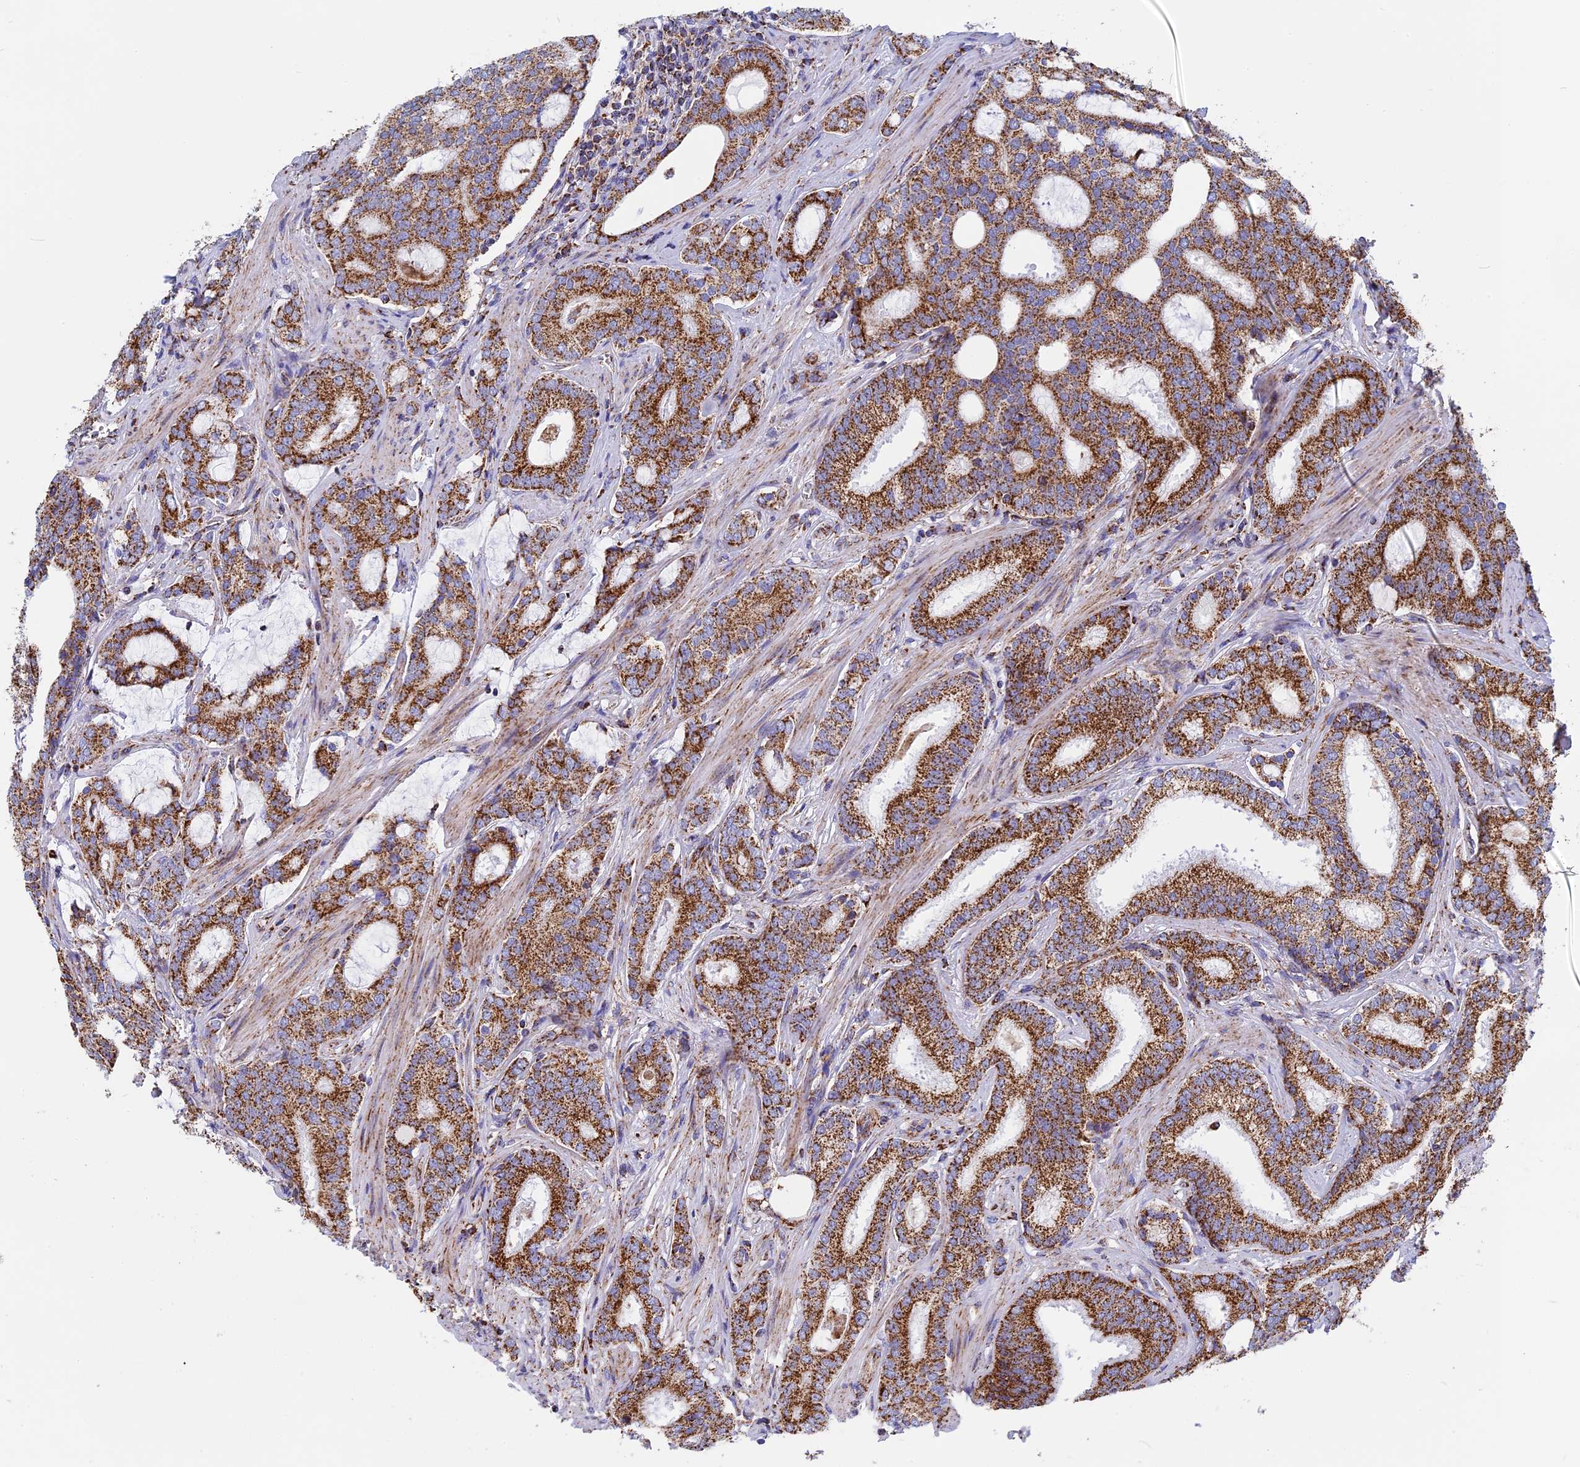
{"staining": {"intensity": "strong", "quantity": ">75%", "location": "cytoplasmic/membranous"}, "tissue": "prostate cancer", "cell_type": "Tumor cells", "image_type": "cancer", "snomed": [{"axis": "morphology", "description": "Adenocarcinoma, High grade"}, {"axis": "topography", "description": "Prostate"}], "caption": "A histopathology image showing strong cytoplasmic/membranous staining in about >75% of tumor cells in adenocarcinoma (high-grade) (prostate), as visualized by brown immunohistochemical staining.", "gene": "NDUFA5", "patient": {"sex": "male", "age": 63}}